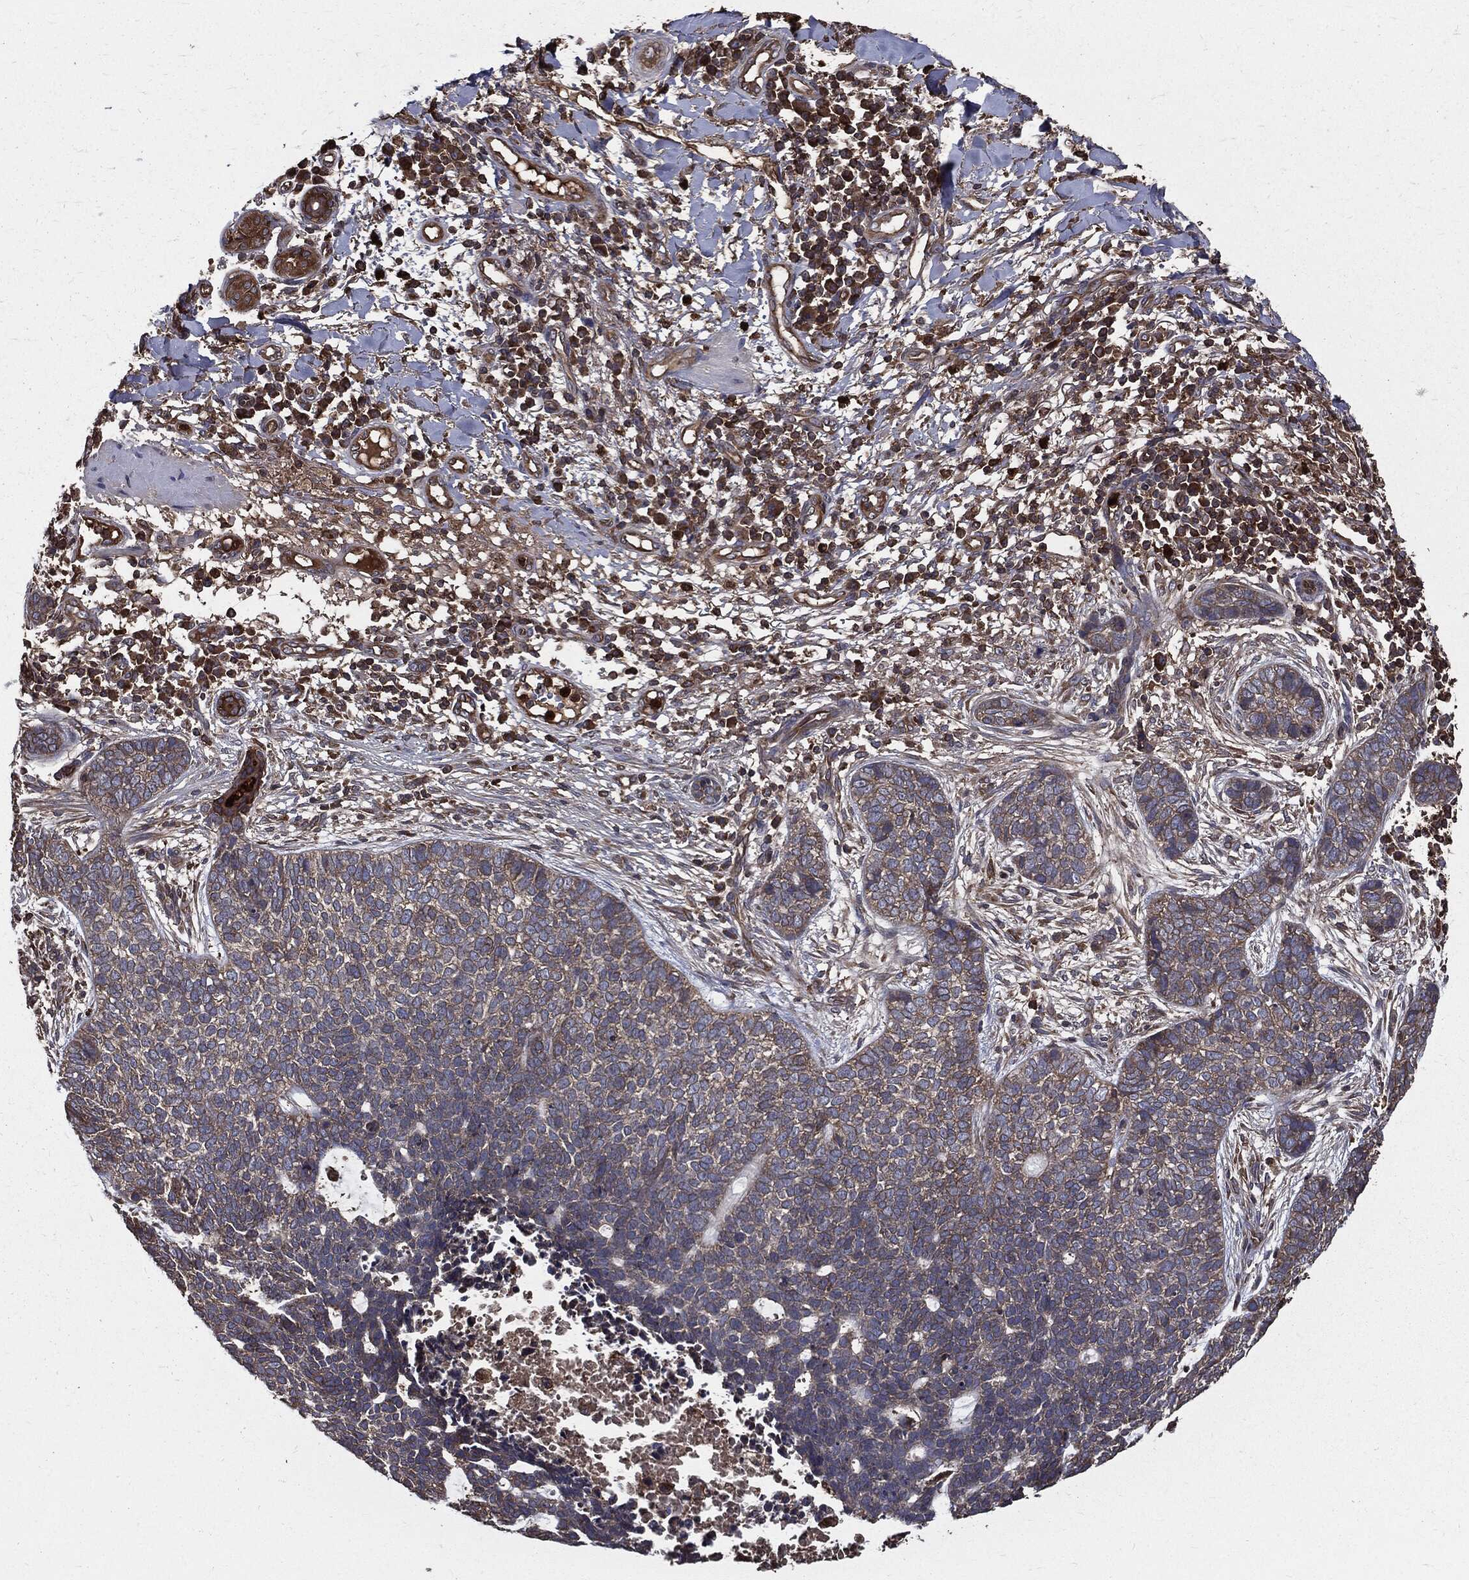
{"staining": {"intensity": "moderate", "quantity": "<25%", "location": "cytoplasmic/membranous"}, "tissue": "skin cancer", "cell_type": "Tumor cells", "image_type": "cancer", "snomed": [{"axis": "morphology", "description": "Squamous cell carcinoma, NOS"}, {"axis": "topography", "description": "Skin"}], "caption": "IHC micrograph of human skin cancer (squamous cell carcinoma) stained for a protein (brown), which reveals low levels of moderate cytoplasmic/membranous expression in about <25% of tumor cells.", "gene": "PDCD6IP", "patient": {"sex": "male", "age": 88}}